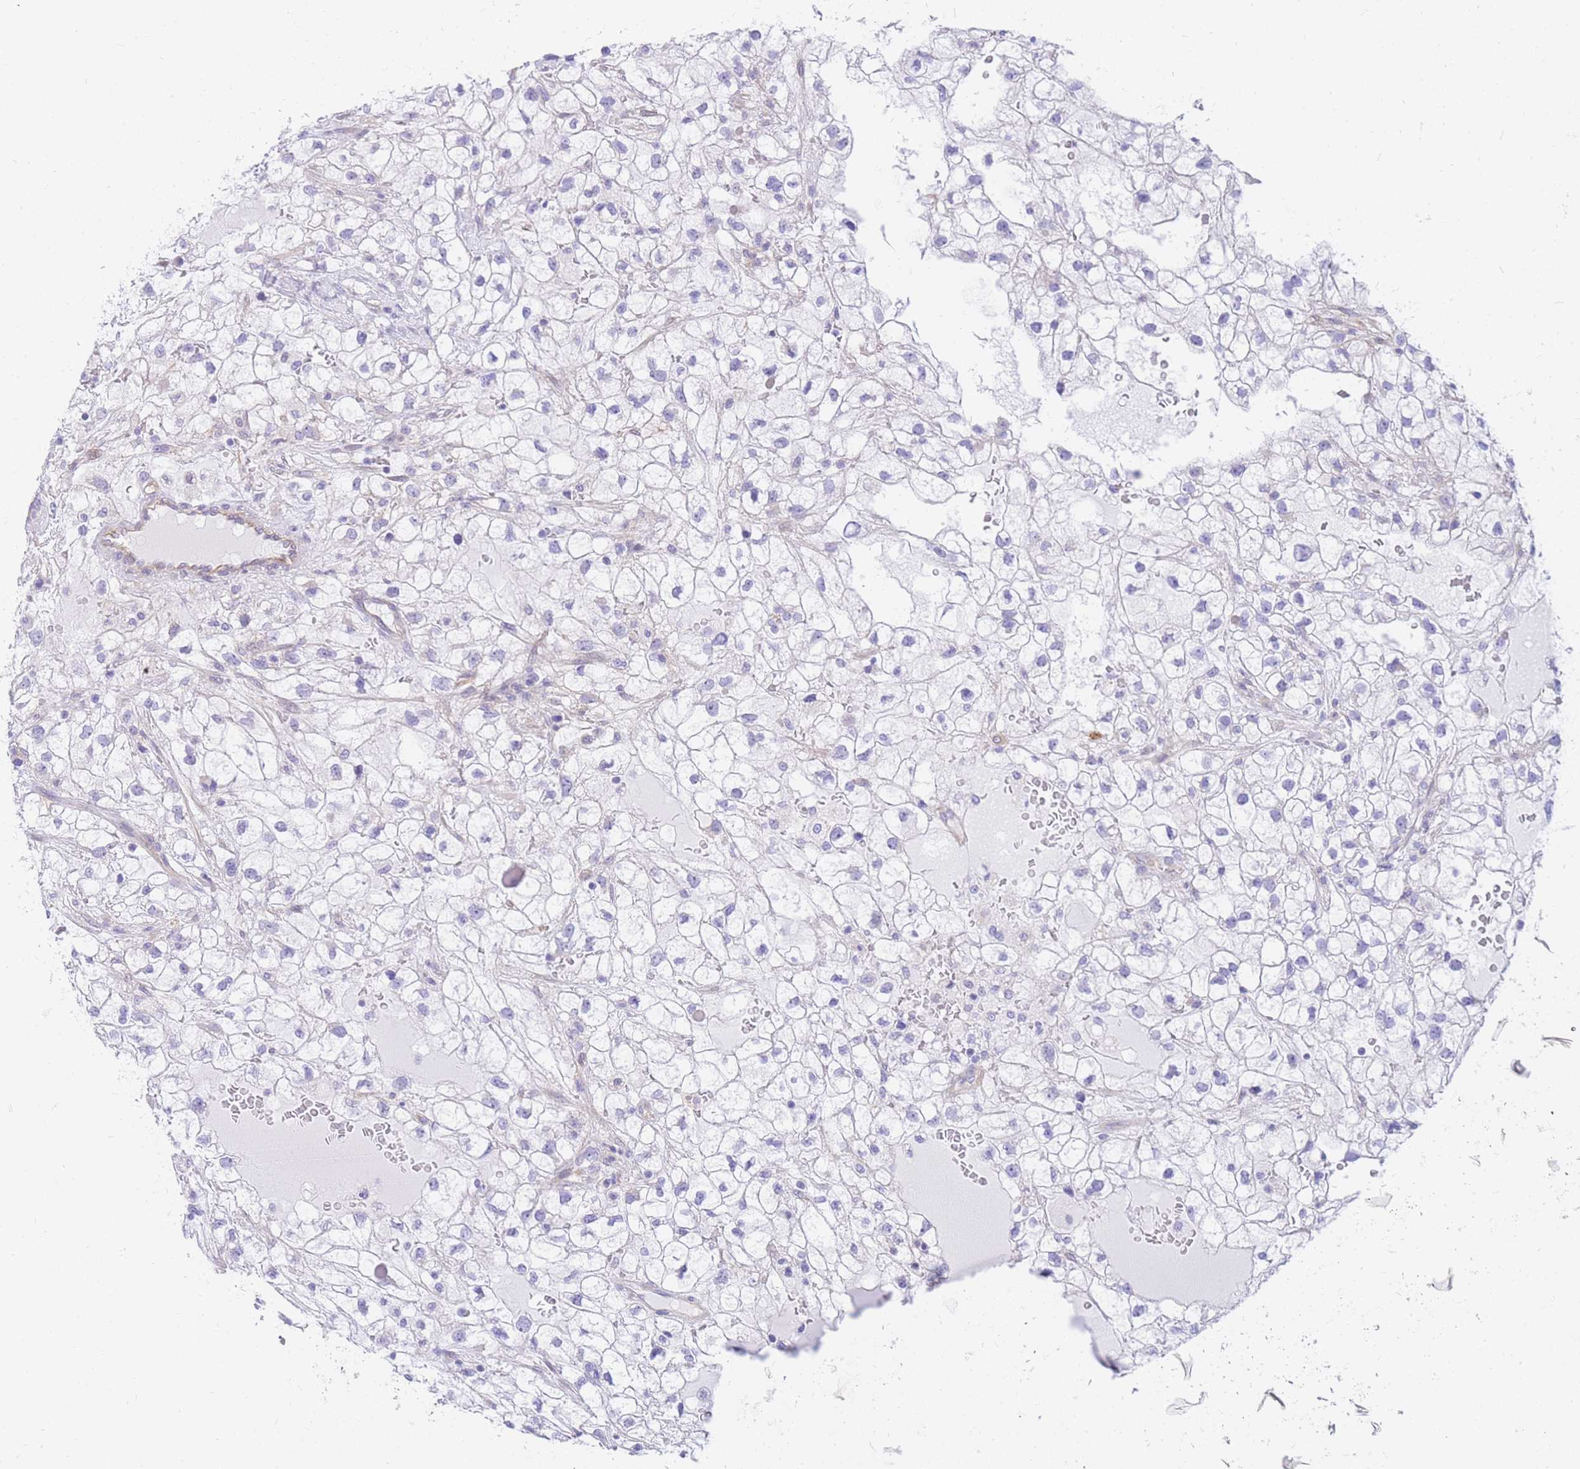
{"staining": {"intensity": "negative", "quantity": "none", "location": "none"}, "tissue": "renal cancer", "cell_type": "Tumor cells", "image_type": "cancer", "snomed": [{"axis": "morphology", "description": "Adenocarcinoma, NOS"}, {"axis": "topography", "description": "Kidney"}], "caption": "IHC image of neoplastic tissue: adenocarcinoma (renal) stained with DAB shows no significant protein expression in tumor cells. The staining was performed using DAB (3,3'-diaminobenzidine) to visualize the protein expression in brown, while the nuclei were stained in blue with hematoxylin (Magnification: 20x).", "gene": "SRSF12", "patient": {"sex": "male", "age": 59}}